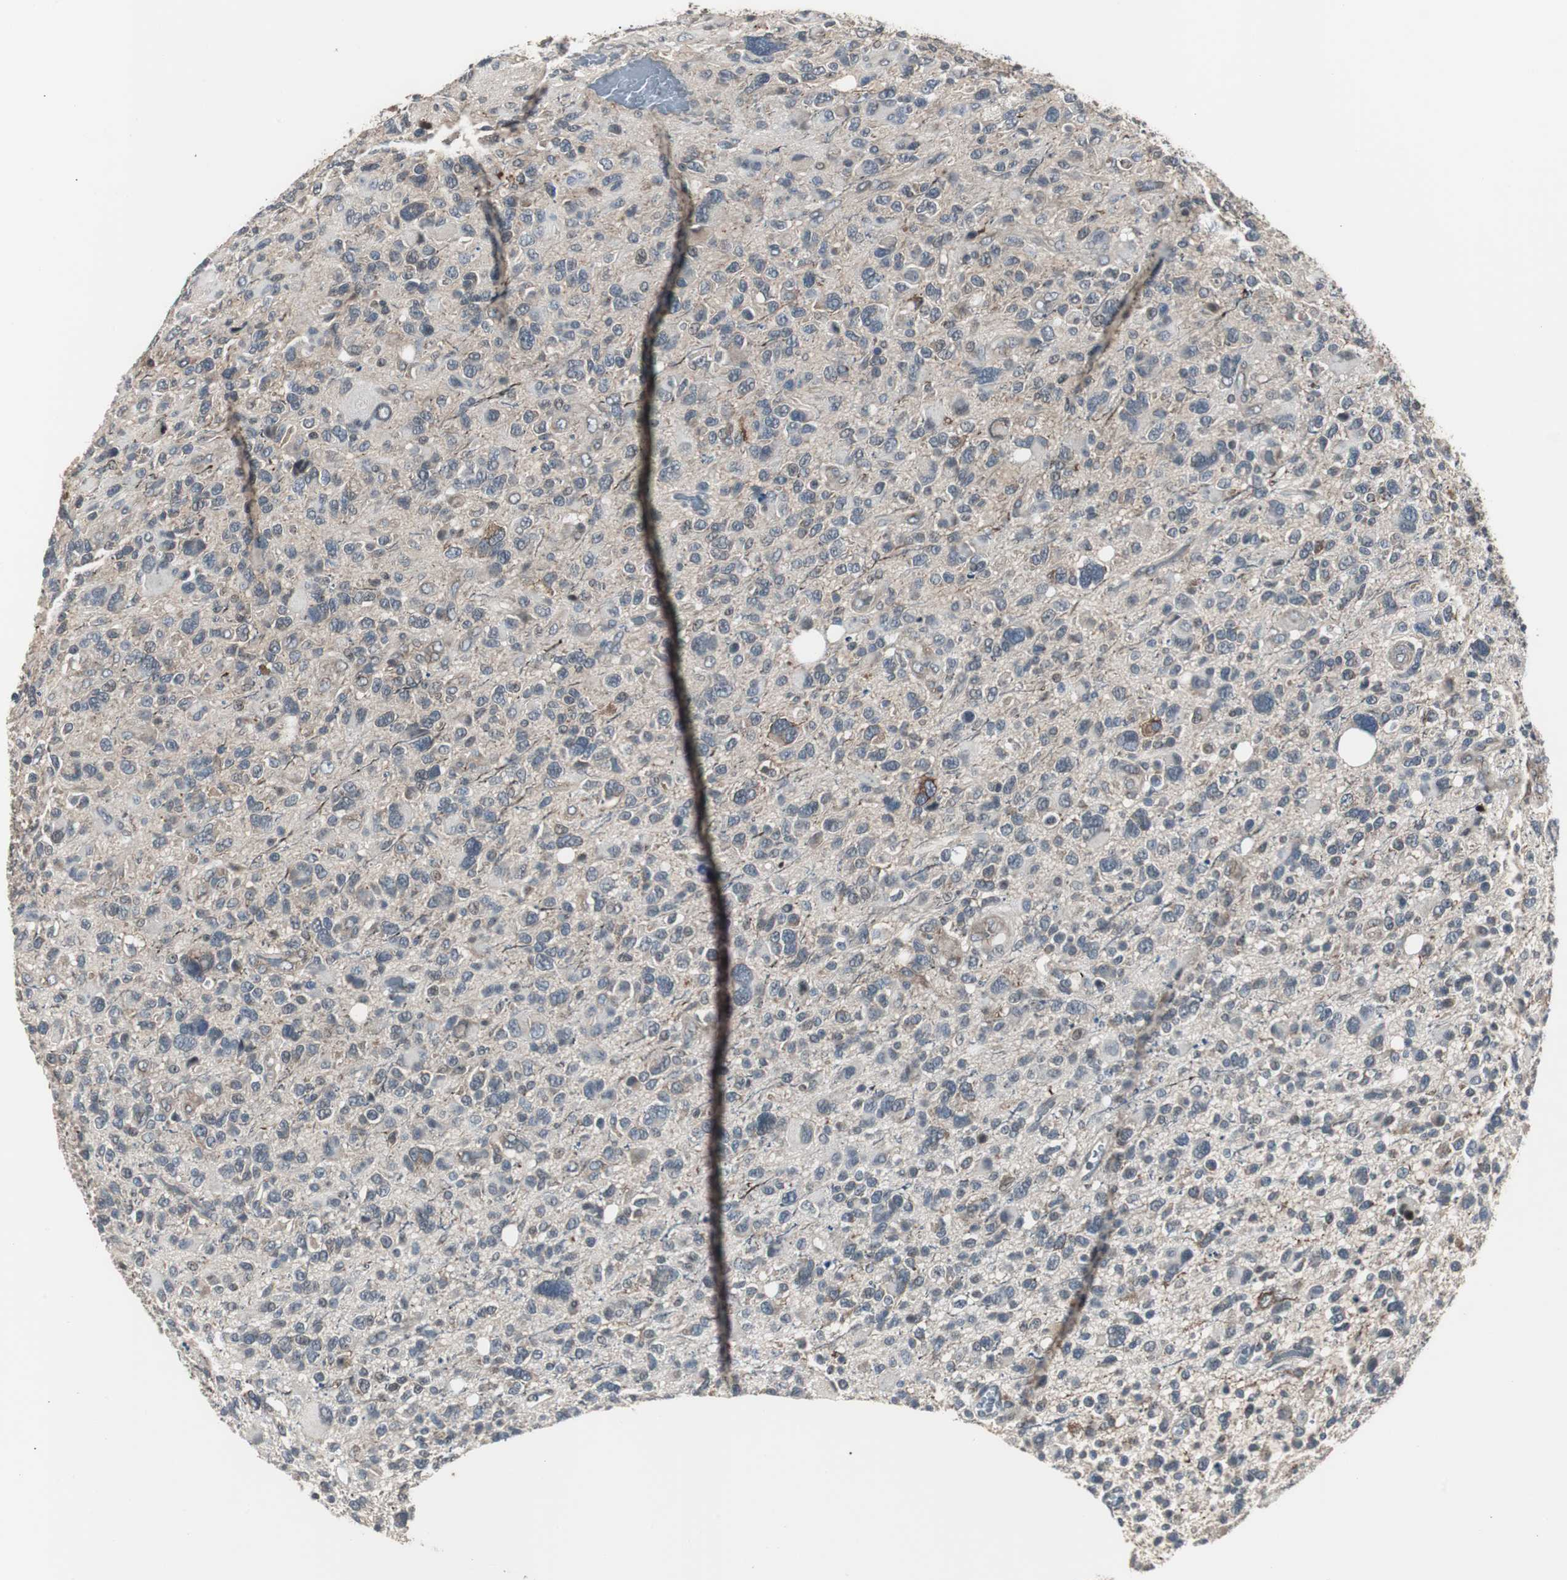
{"staining": {"intensity": "moderate", "quantity": ">75%", "location": "cytoplasmic/membranous"}, "tissue": "glioma", "cell_type": "Tumor cells", "image_type": "cancer", "snomed": [{"axis": "morphology", "description": "Glioma, malignant, High grade"}, {"axis": "topography", "description": "Brain"}], "caption": "A micrograph of malignant glioma (high-grade) stained for a protein demonstrates moderate cytoplasmic/membranous brown staining in tumor cells.", "gene": "ZMPSTE24", "patient": {"sex": "male", "age": 48}}